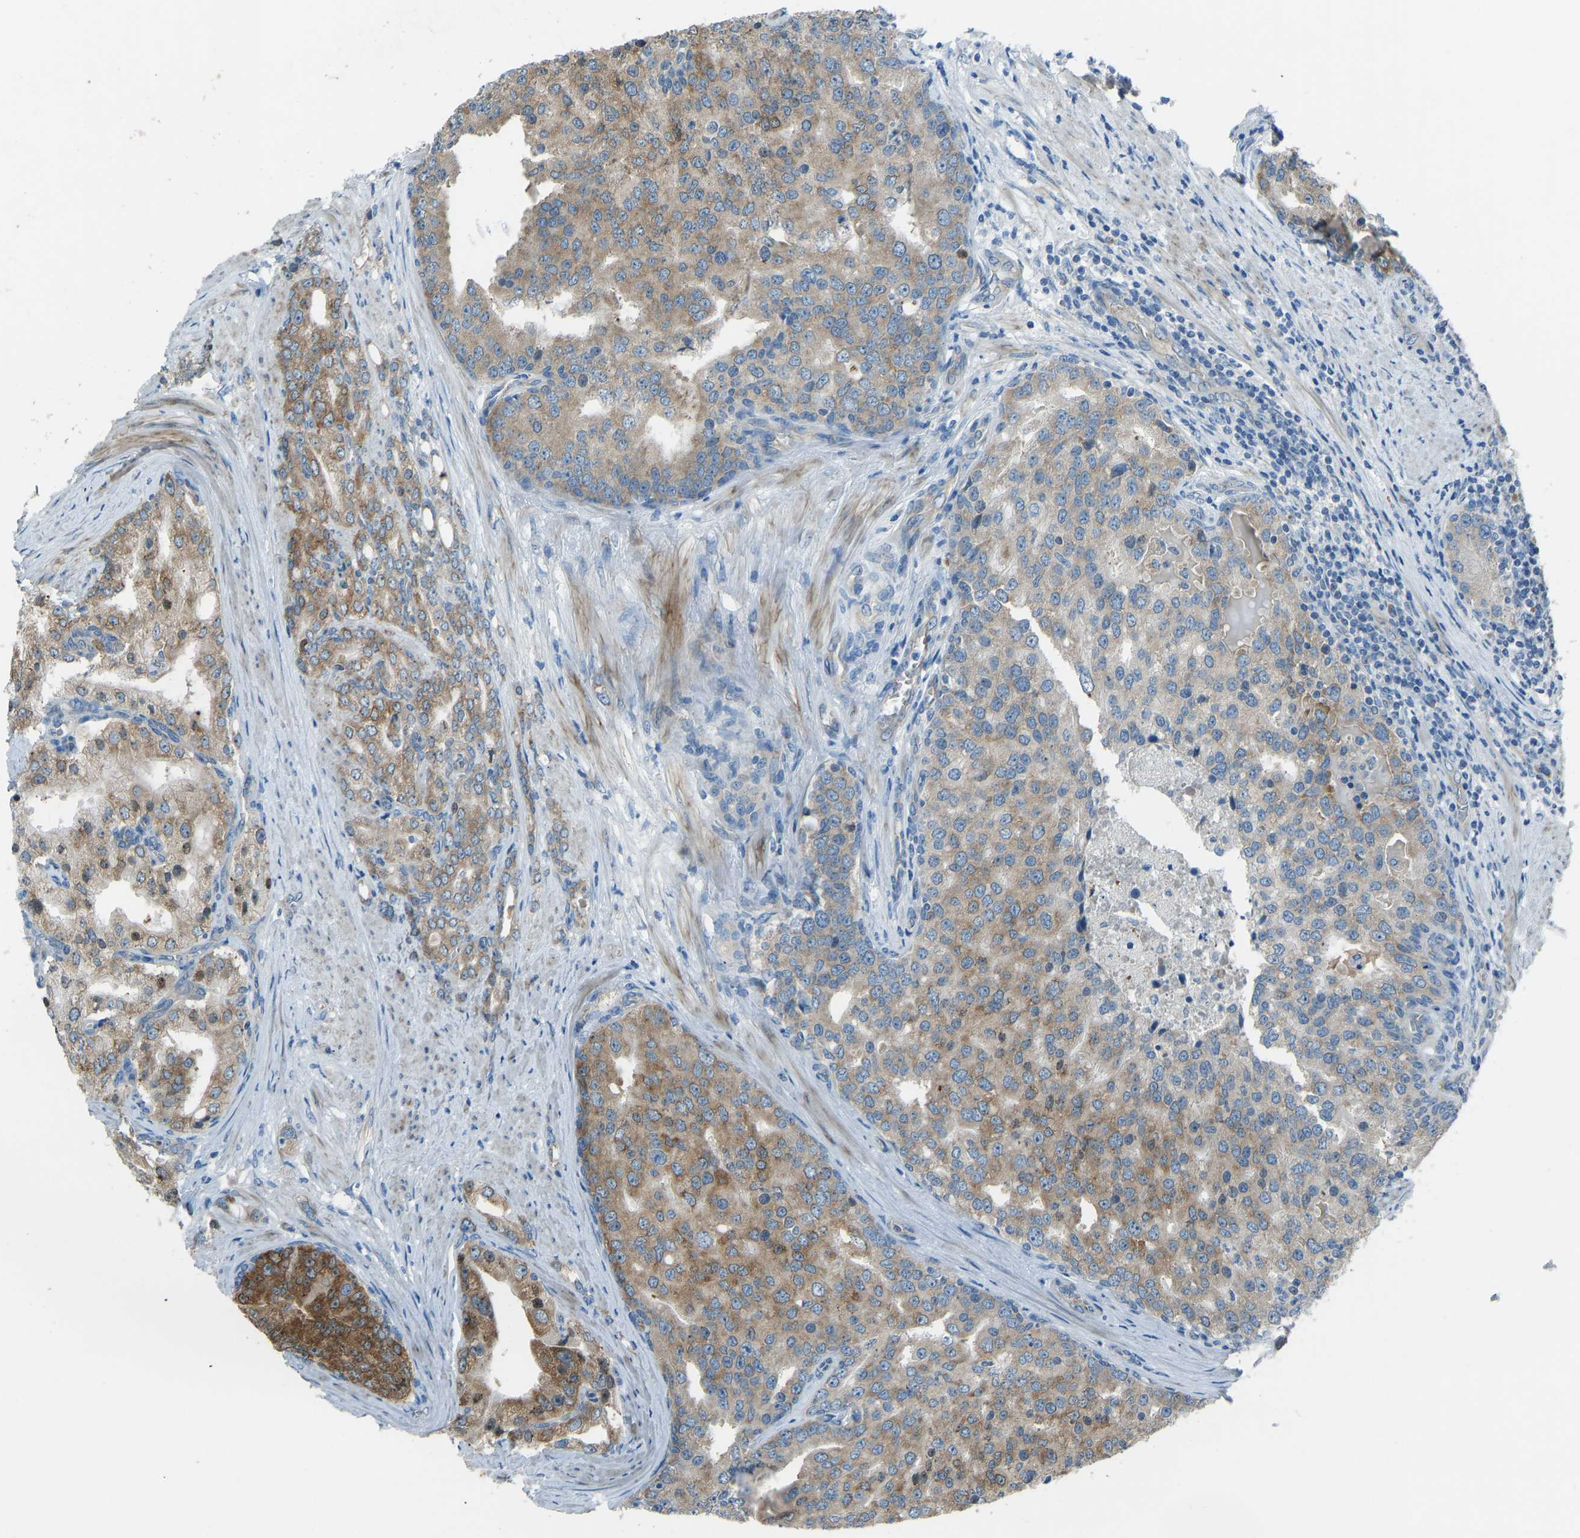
{"staining": {"intensity": "moderate", "quantity": ">75%", "location": "cytoplasmic/membranous"}, "tissue": "prostate cancer", "cell_type": "Tumor cells", "image_type": "cancer", "snomed": [{"axis": "morphology", "description": "Adenocarcinoma, High grade"}, {"axis": "topography", "description": "Prostate"}], "caption": "Moderate cytoplasmic/membranous protein positivity is appreciated in approximately >75% of tumor cells in prostate high-grade adenocarcinoma. (Stains: DAB (3,3'-diaminobenzidine) in brown, nuclei in blue, Microscopy: brightfield microscopy at high magnification).", "gene": "STAU2", "patient": {"sex": "male", "age": 50}}